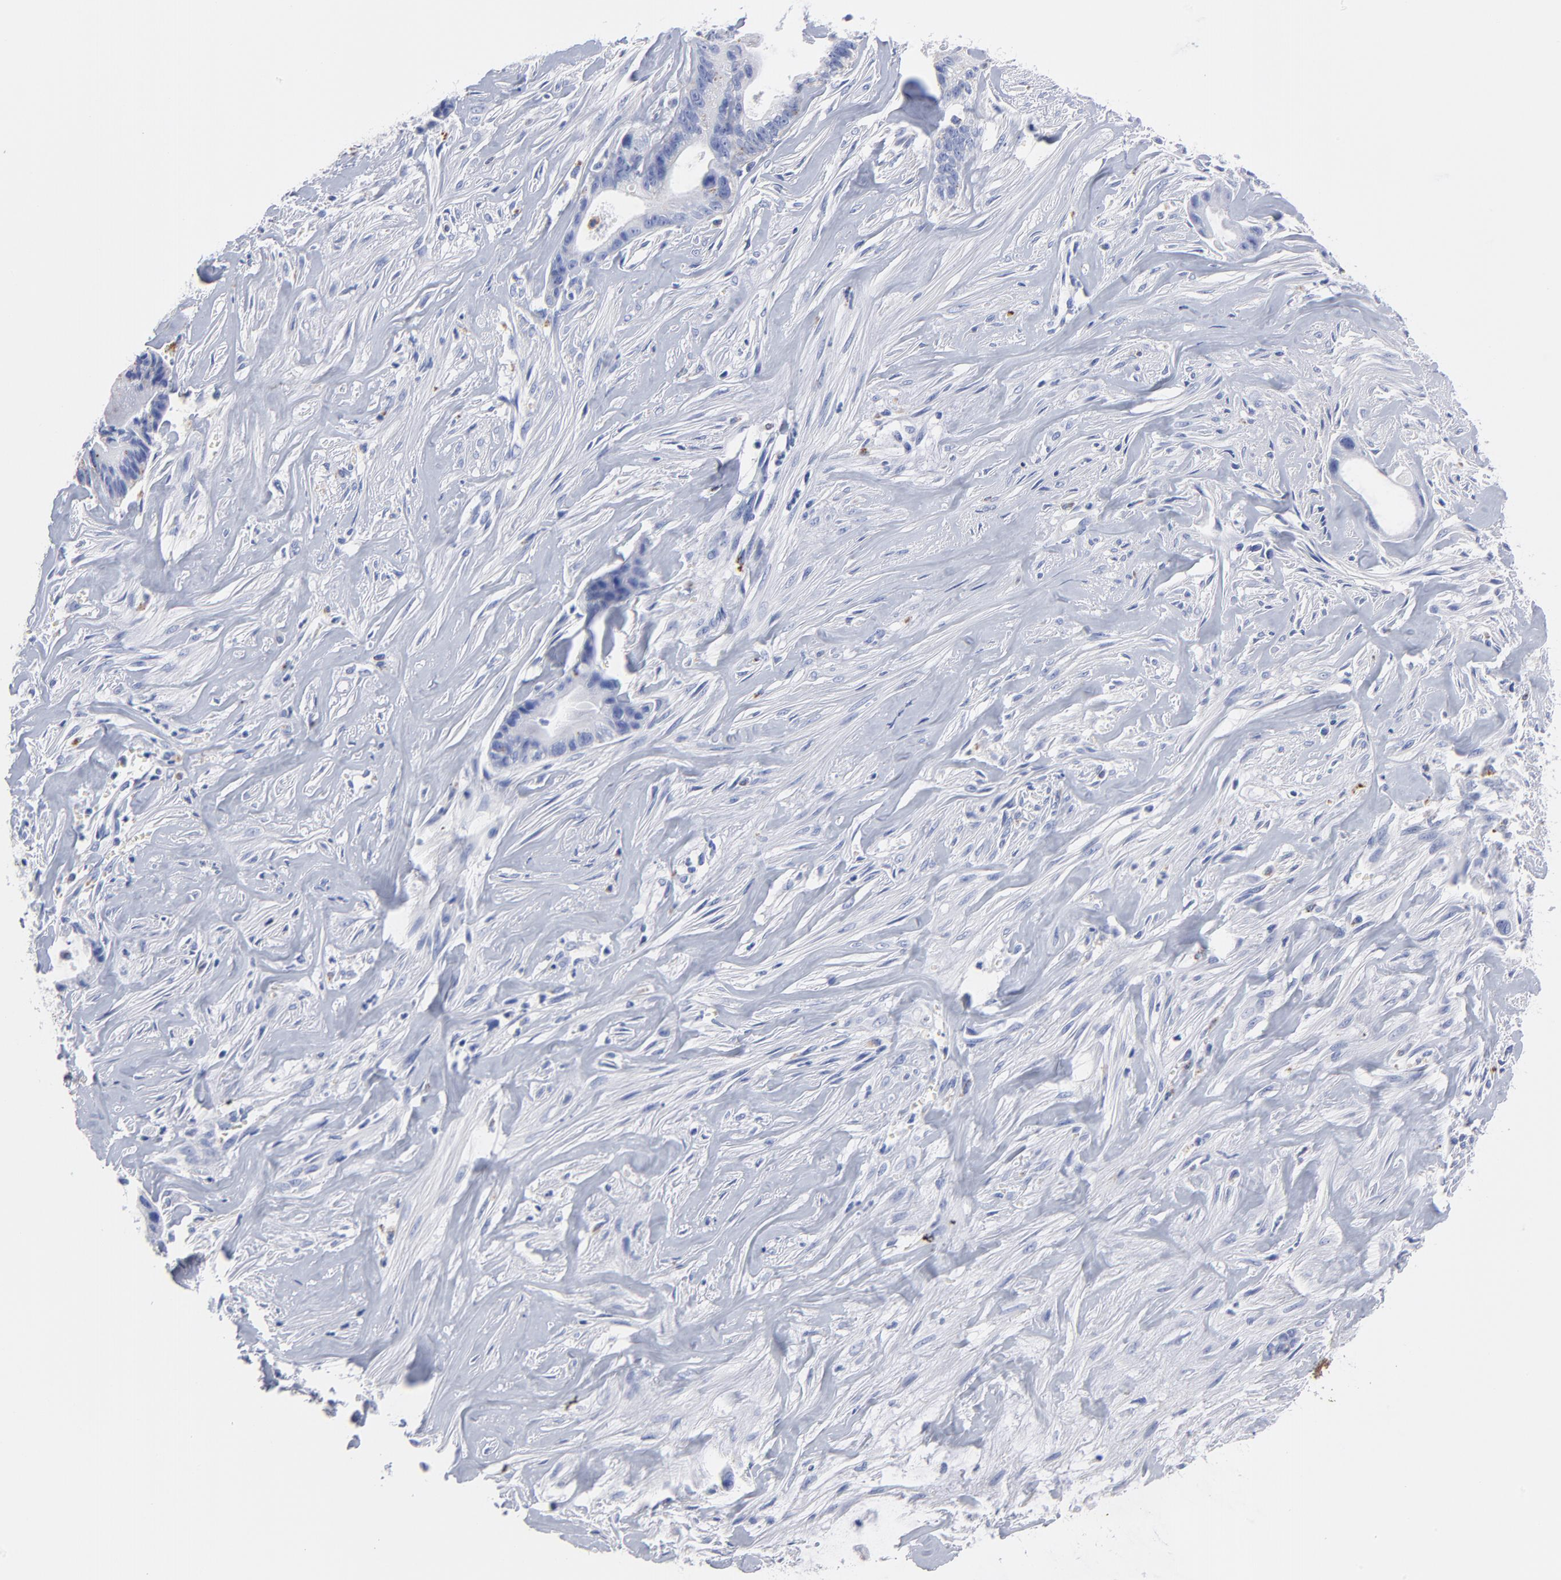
{"staining": {"intensity": "moderate", "quantity": "<25%", "location": "cytoplasmic/membranous"}, "tissue": "liver cancer", "cell_type": "Tumor cells", "image_type": "cancer", "snomed": [{"axis": "morphology", "description": "Cholangiocarcinoma"}, {"axis": "topography", "description": "Liver"}], "caption": "A high-resolution image shows immunohistochemistry (IHC) staining of liver cholangiocarcinoma, which demonstrates moderate cytoplasmic/membranous staining in about <25% of tumor cells.", "gene": "CPVL", "patient": {"sex": "female", "age": 55}}